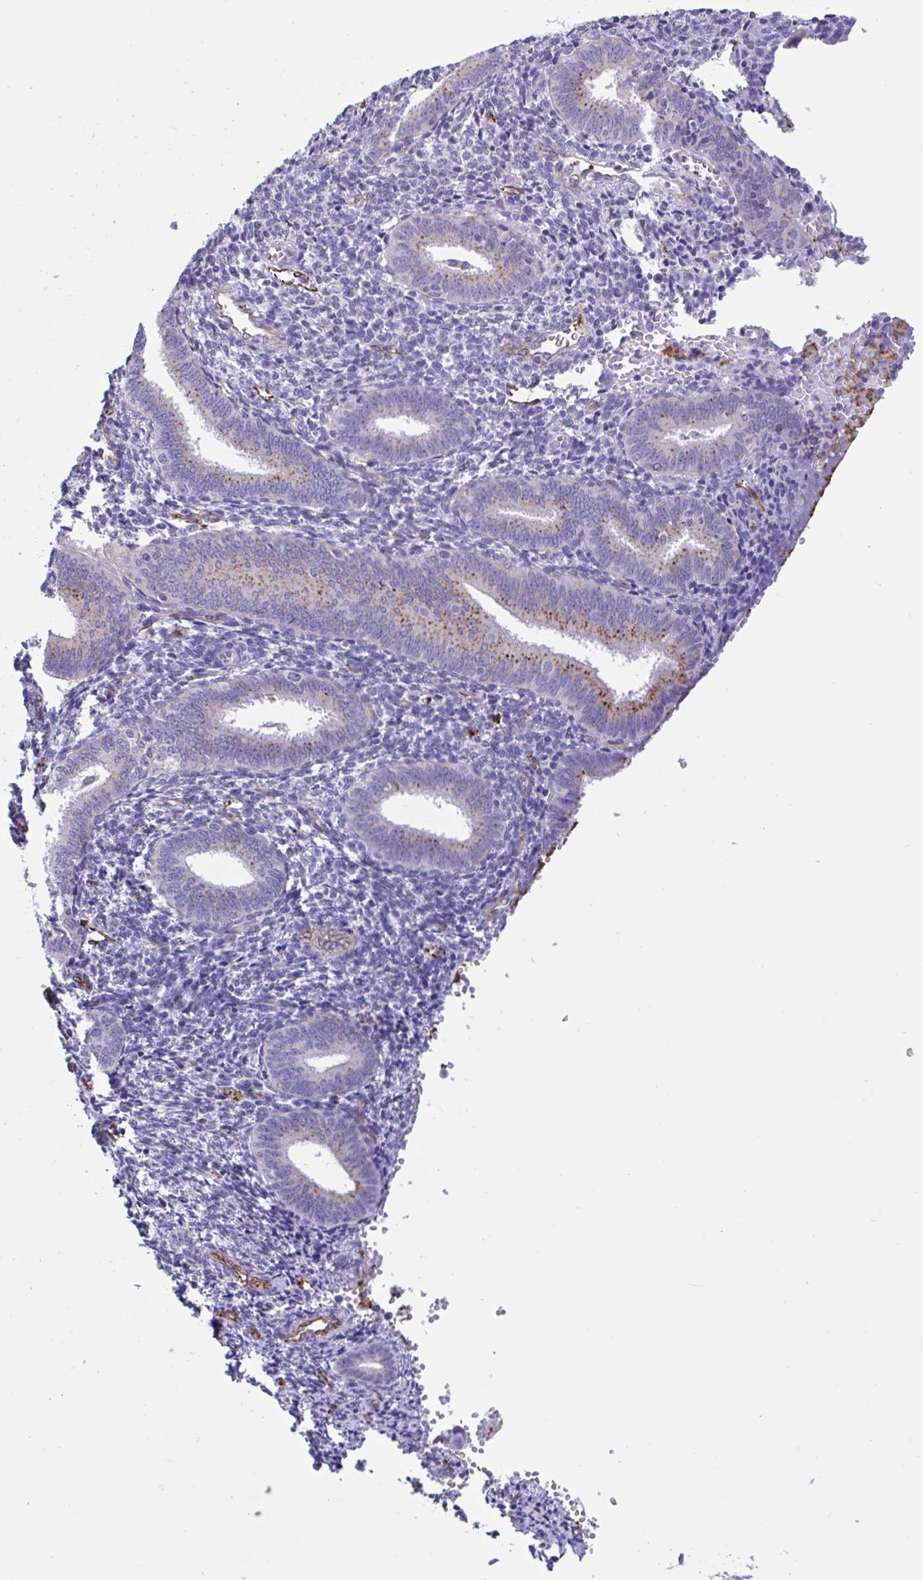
{"staining": {"intensity": "moderate", "quantity": "<25%", "location": "cytoplasmic/membranous"}, "tissue": "endometrium", "cell_type": "Cells in endometrial stroma", "image_type": "normal", "snomed": [{"axis": "morphology", "description": "Normal tissue, NOS"}, {"axis": "topography", "description": "Endometrium"}], "caption": "The micrograph exhibits staining of benign endometrium, revealing moderate cytoplasmic/membranous protein staining (brown color) within cells in endometrial stroma.", "gene": "RPL22L1", "patient": {"sex": "female", "age": 41}}